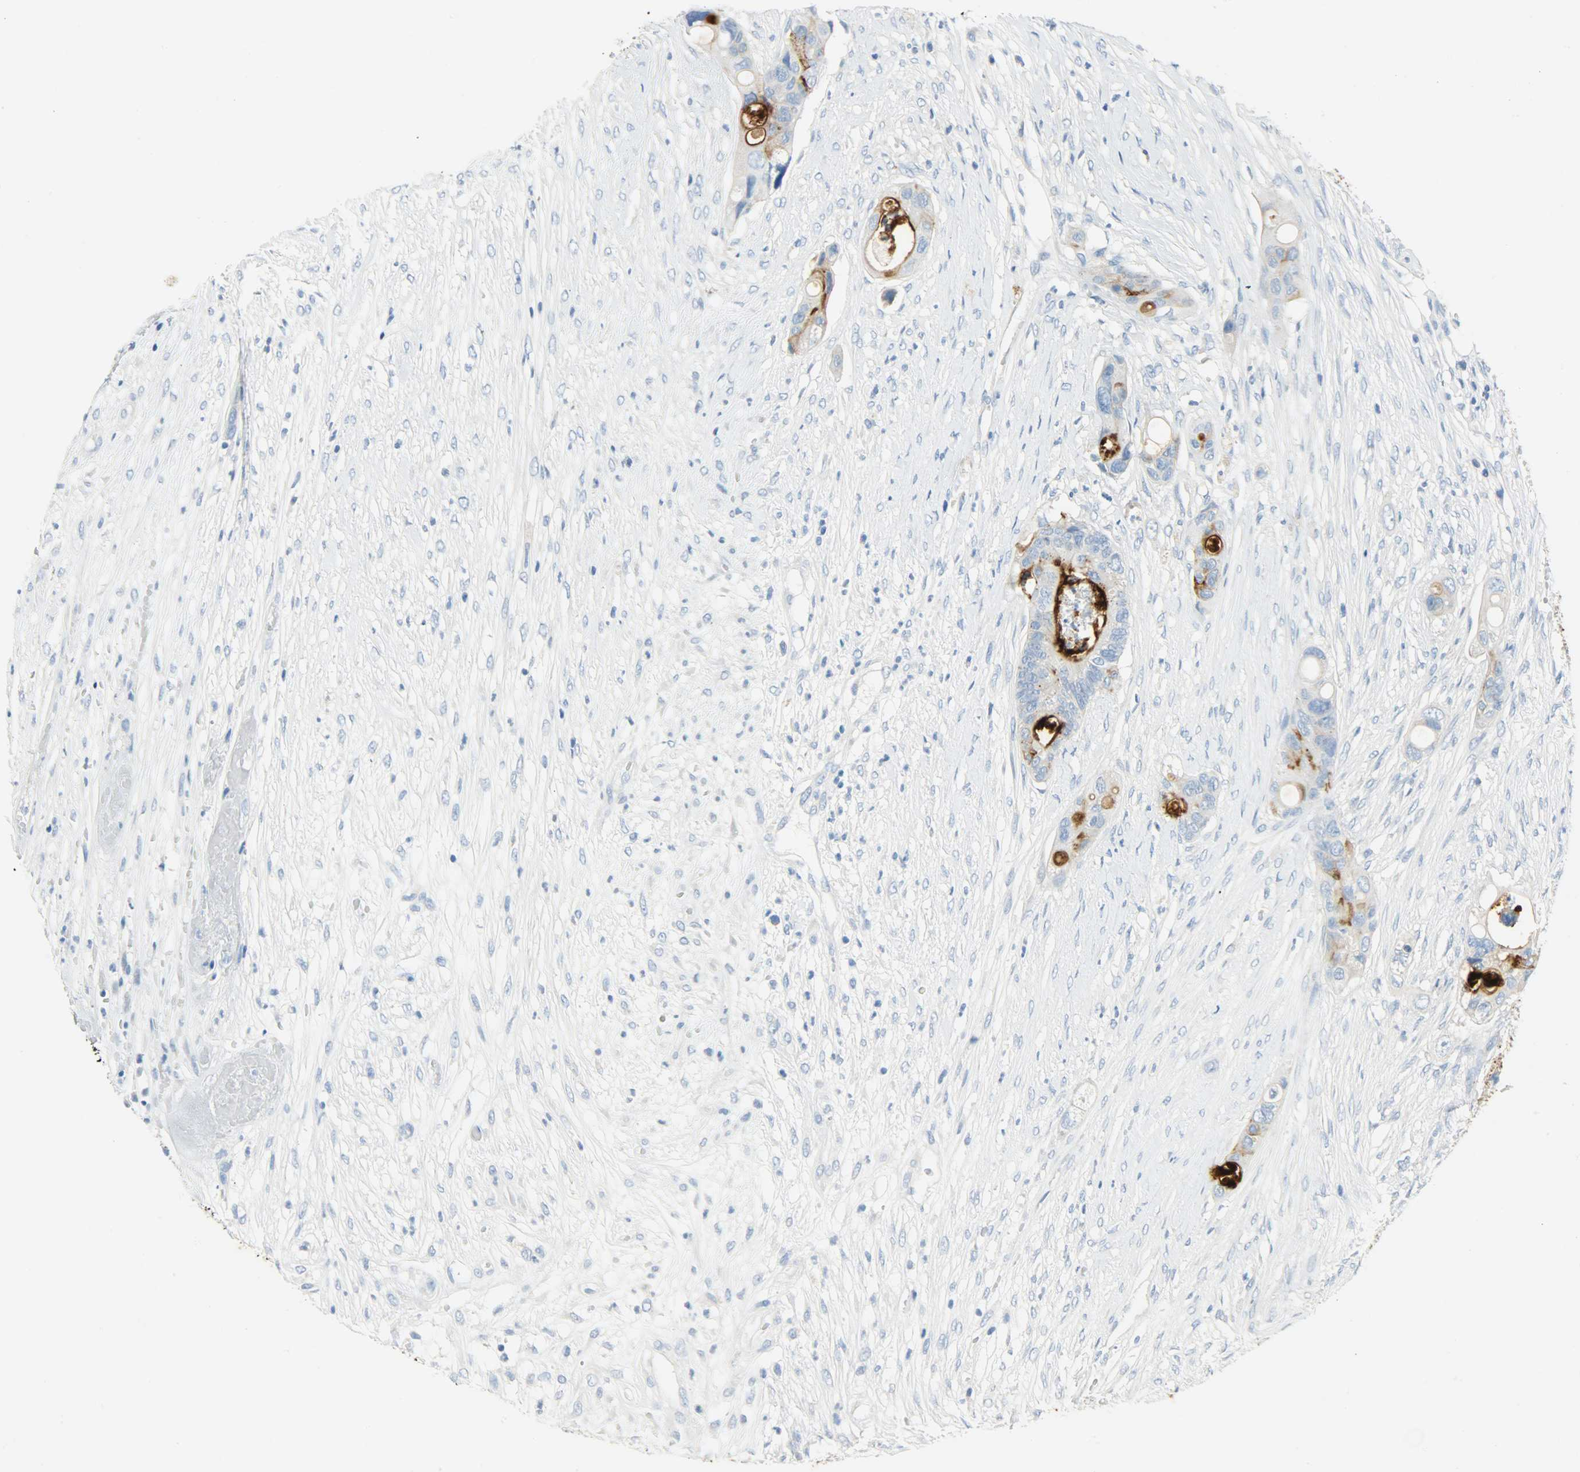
{"staining": {"intensity": "strong", "quantity": ">75%", "location": "cytoplasmic/membranous"}, "tissue": "colorectal cancer", "cell_type": "Tumor cells", "image_type": "cancer", "snomed": [{"axis": "morphology", "description": "Adenocarcinoma, NOS"}, {"axis": "topography", "description": "Colon"}], "caption": "Immunohistochemistry of colorectal cancer reveals high levels of strong cytoplasmic/membranous positivity in approximately >75% of tumor cells.", "gene": "PROM1", "patient": {"sex": "female", "age": 57}}